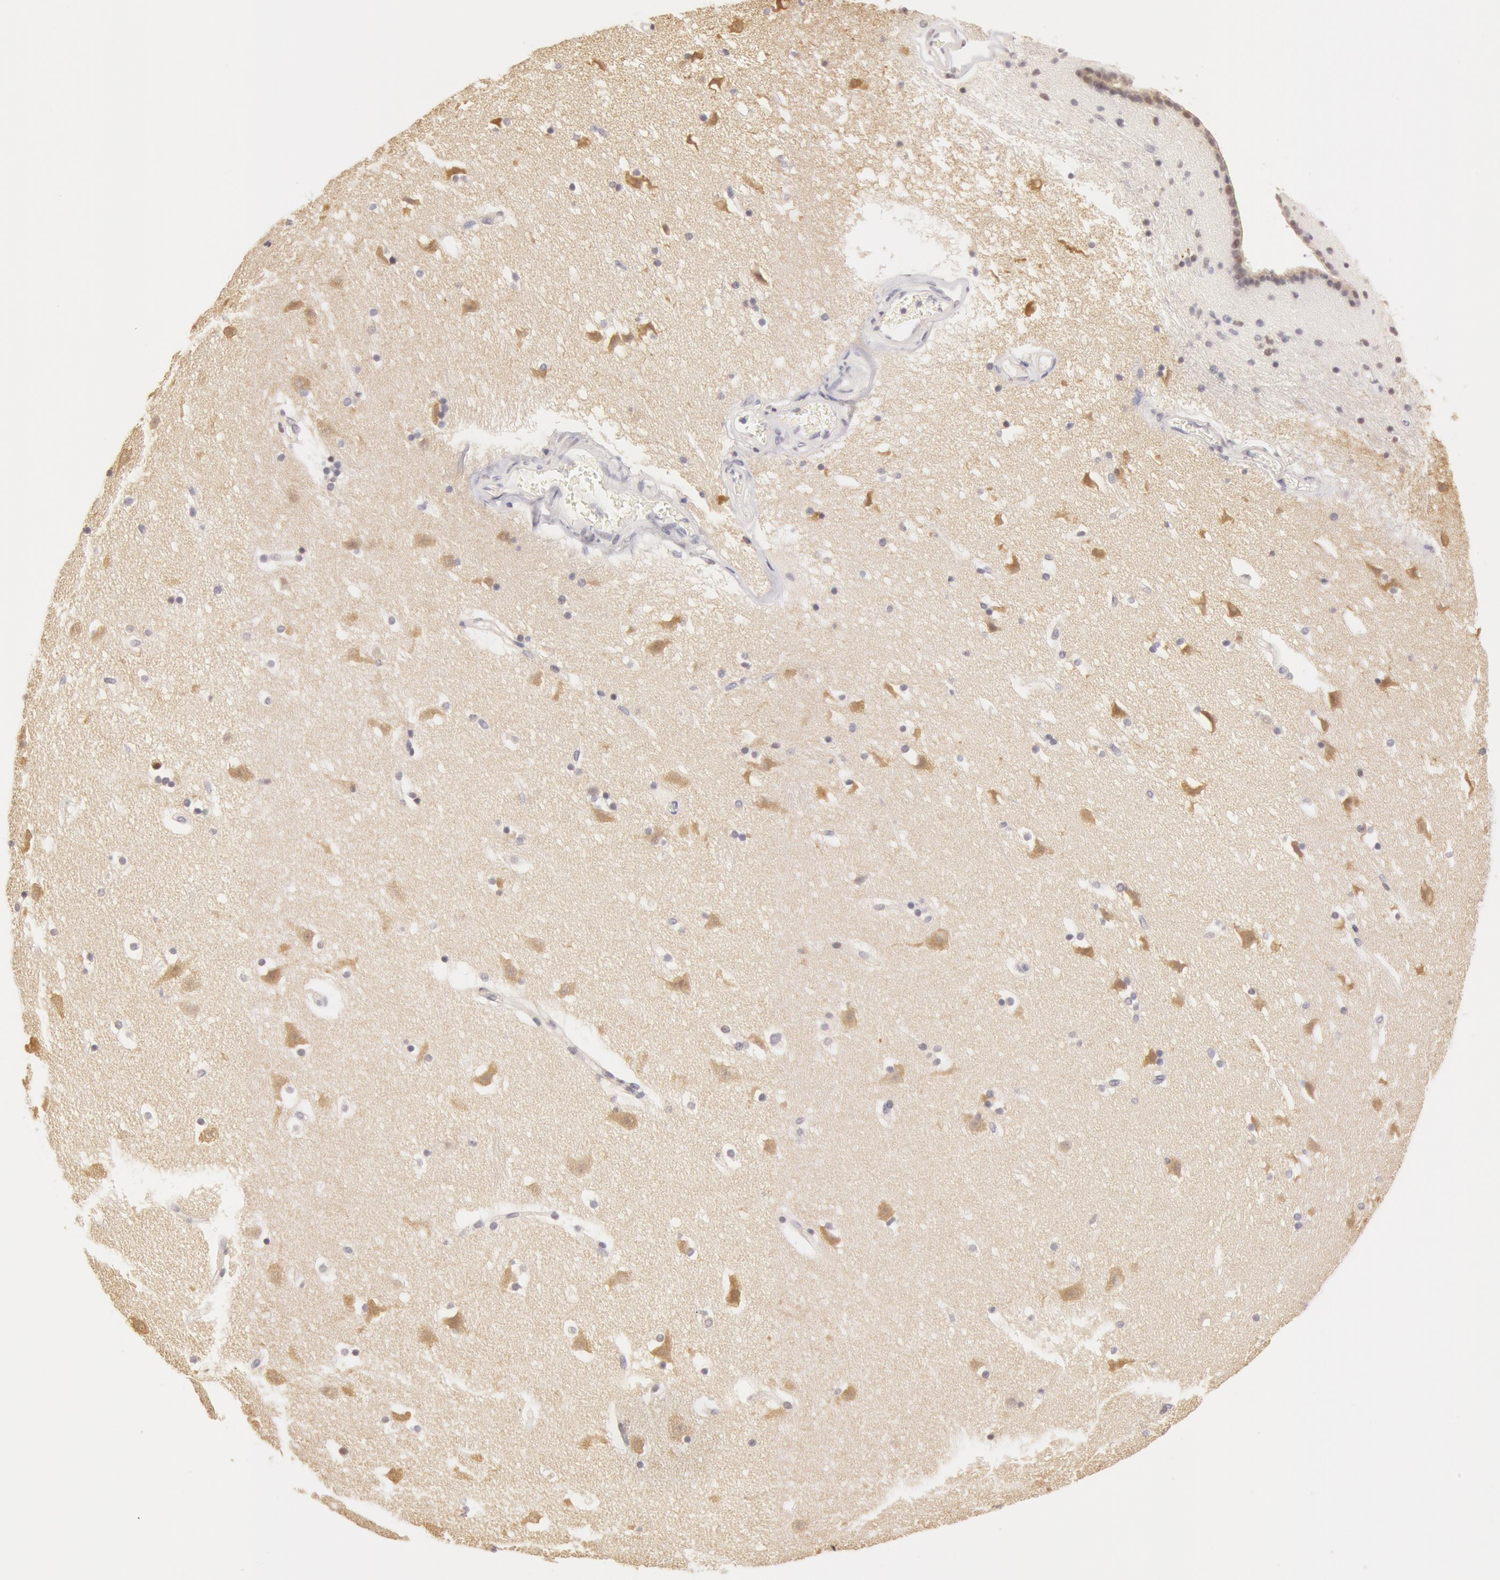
{"staining": {"intensity": "negative", "quantity": "none", "location": "none"}, "tissue": "caudate", "cell_type": "Glial cells", "image_type": "normal", "snomed": [{"axis": "morphology", "description": "Normal tissue, NOS"}, {"axis": "topography", "description": "Lateral ventricle wall"}], "caption": "Immunohistochemistry (IHC) of benign caudate demonstrates no positivity in glial cells.", "gene": "ZNF597", "patient": {"sex": "male", "age": 45}}